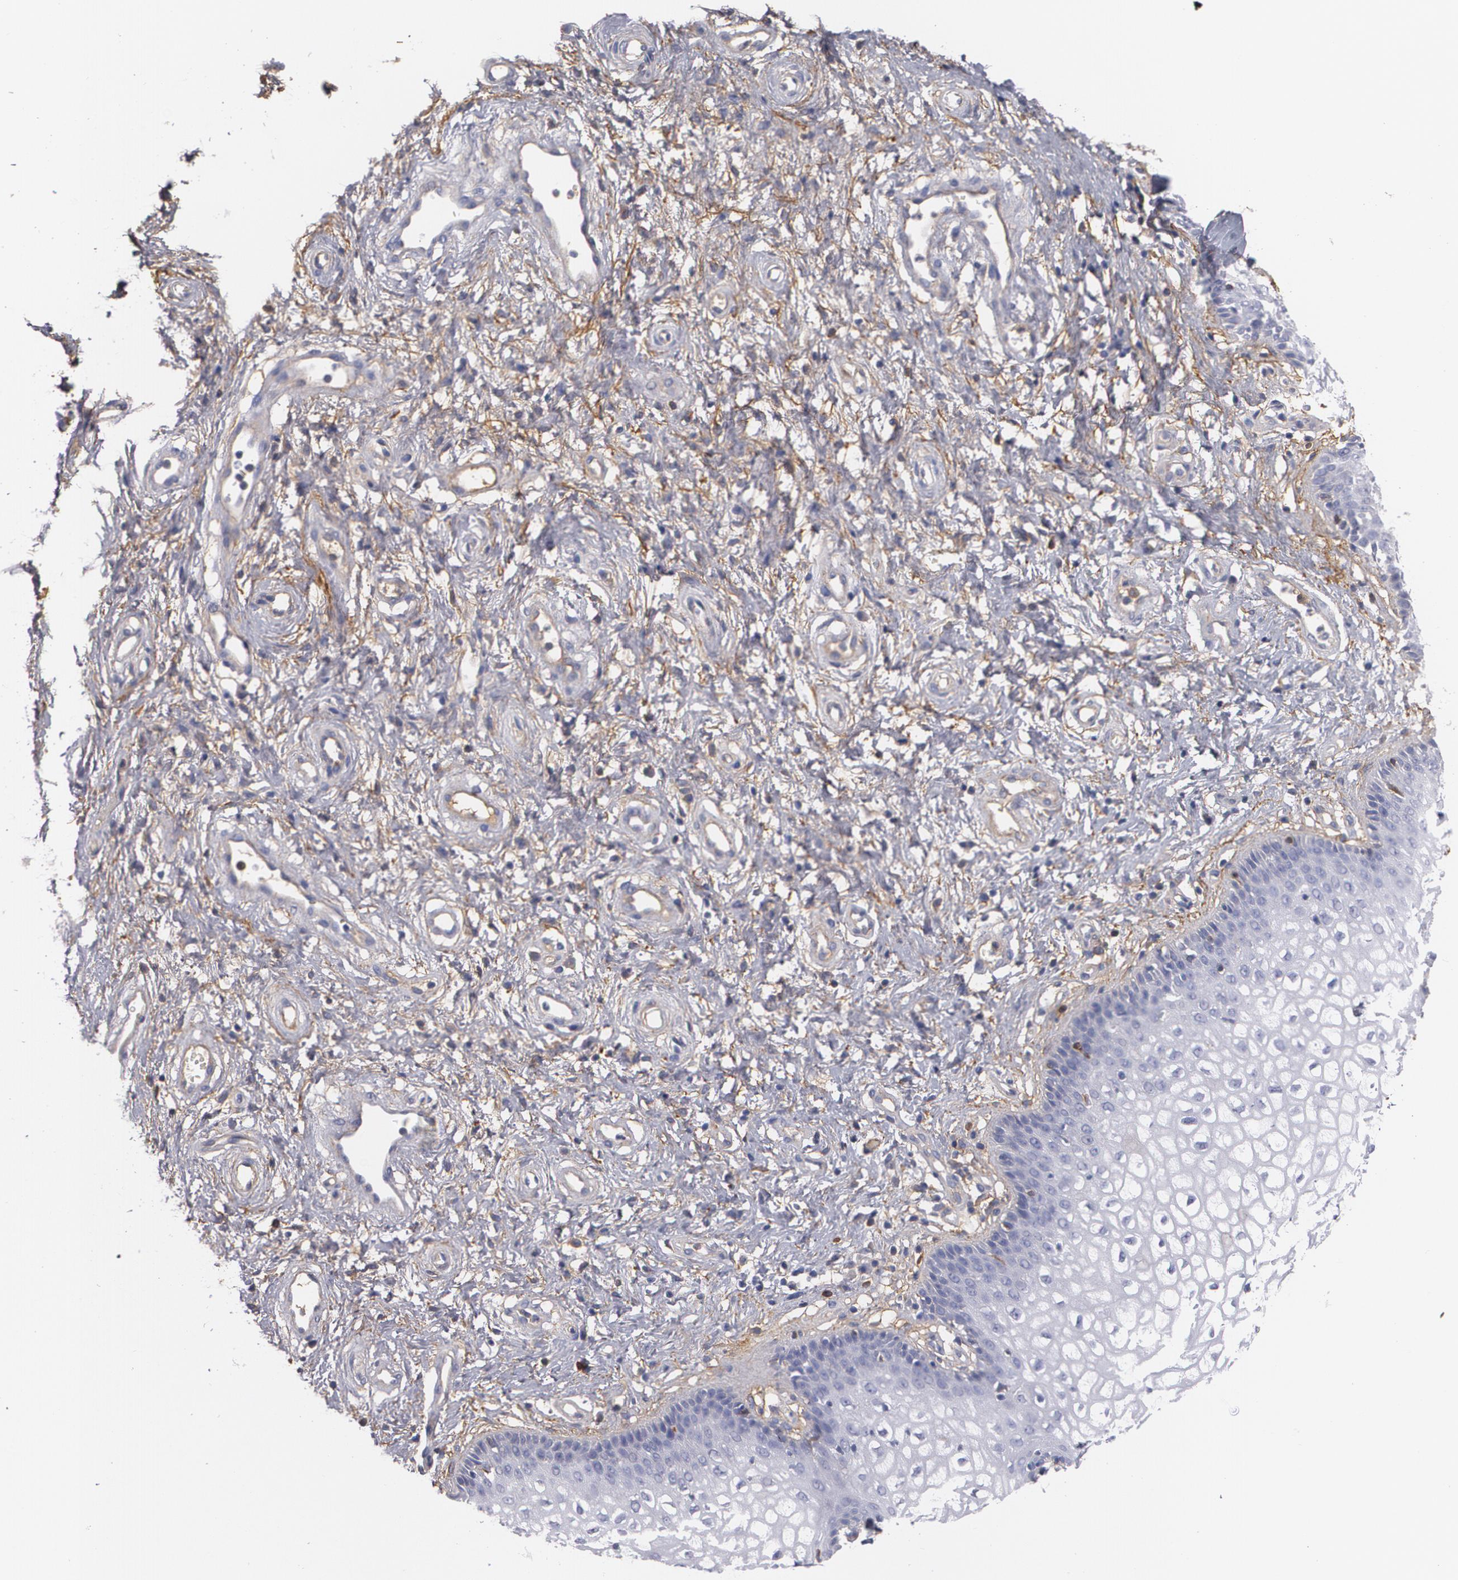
{"staining": {"intensity": "negative", "quantity": "none", "location": "none"}, "tissue": "vagina", "cell_type": "Squamous epithelial cells", "image_type": "normal", "snomed": [{"axis": "morphology", "description": "Normal tissue, NOS"}, {"axis": "topography", "description": "Vagina"}], "caption": "High magnification brightfield microscopy of unremarkable vagina stained with DAB (3,3'-diaminobenzidine) (brown) and counterstained with hematoxylin (blue): squamous epithelial cells show no significant positivity.", "gene": "FBLN1", "patient": {"sex": "female", "age": 34}}